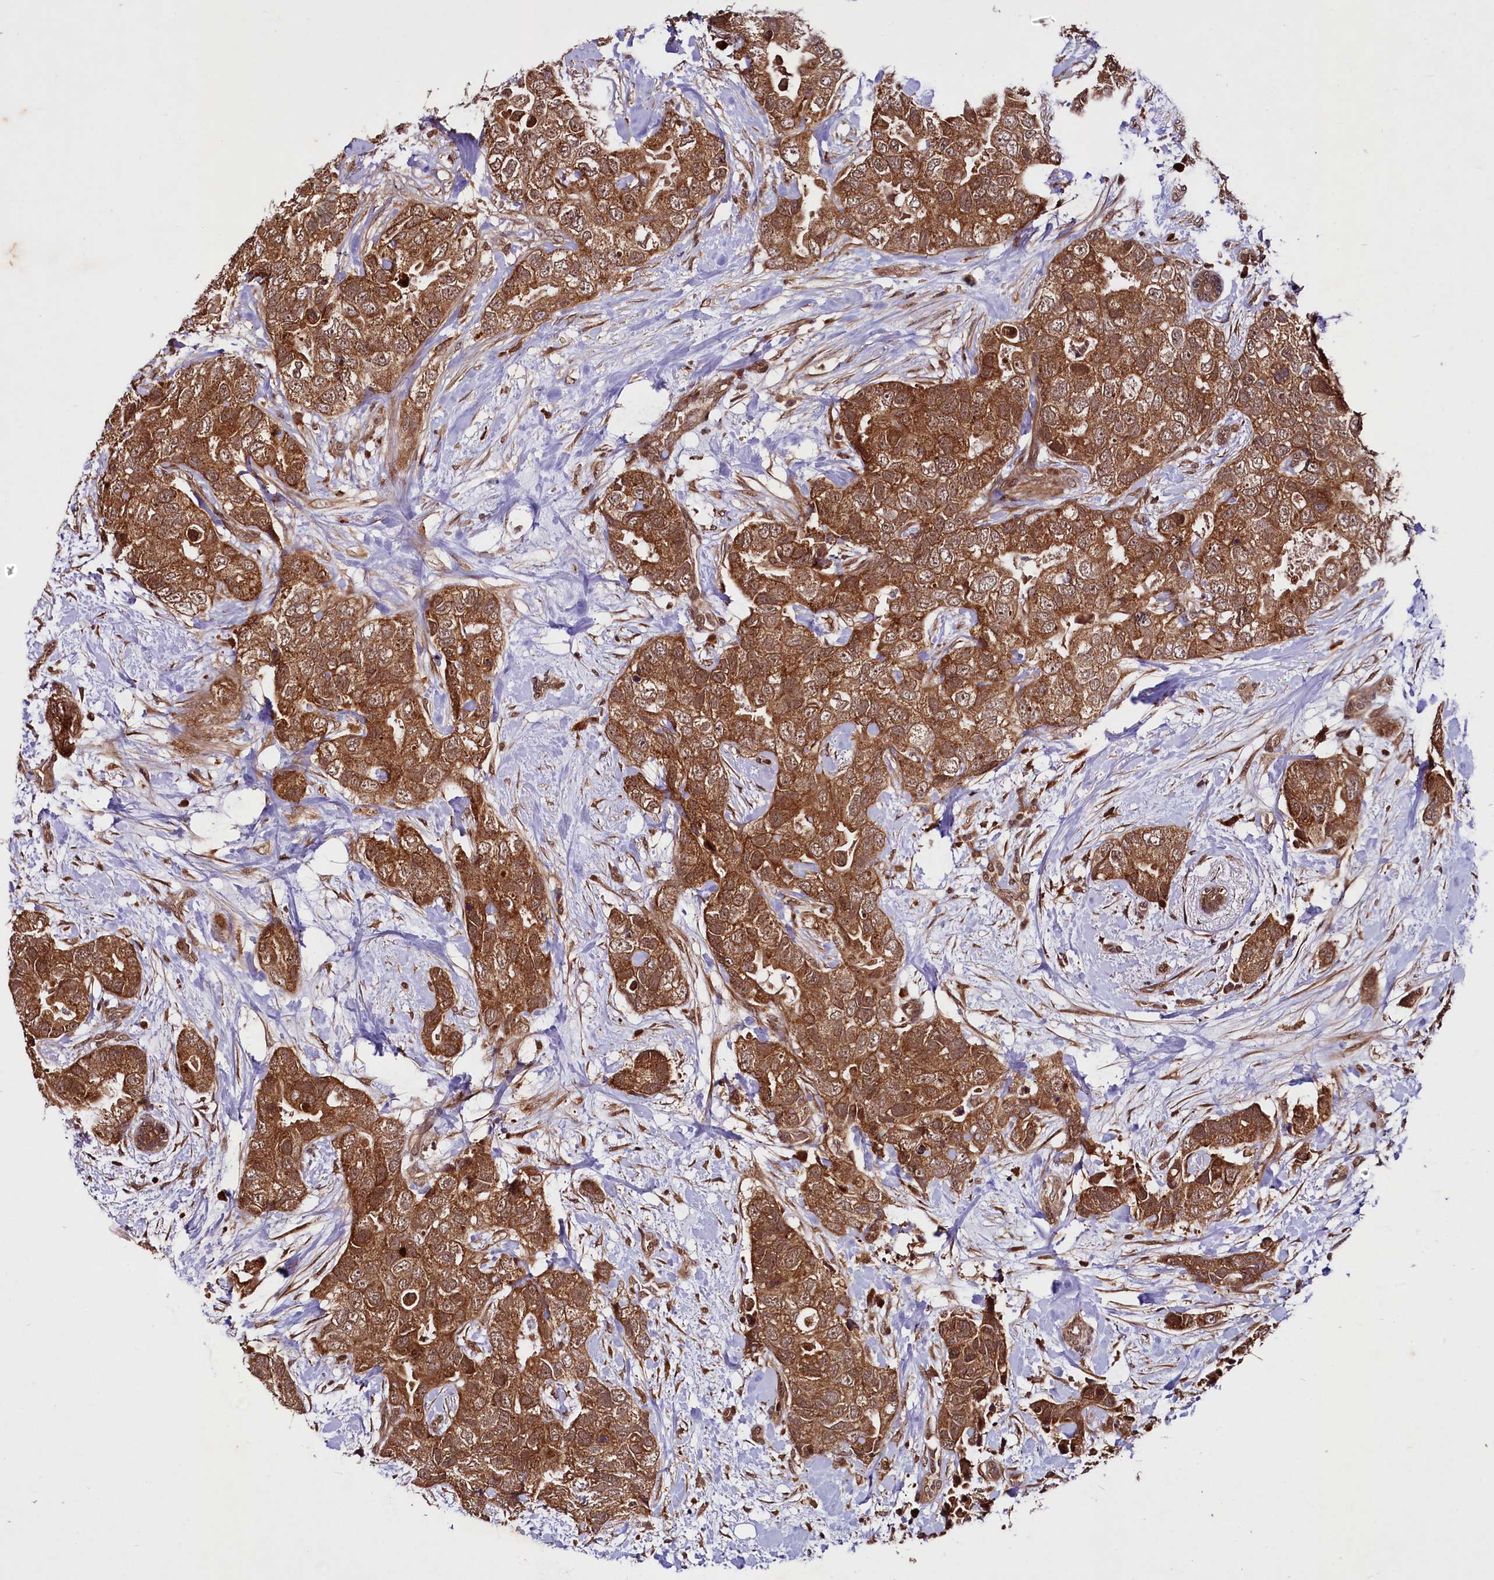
{"staining": {"intensity": "strong", "quantity": ">75%", "location": "cytoplasmic/membranous,nuclear"}, "tissue": "breast cancer", "cell_type": "Tumor cells", "image_type": "cancer", "snomed": [{"axis": "morphology", "description": "Duct carcinoma"}, {"axis": "topography", "description": "Breast"}], "caption": "A high-resolution photomicrograph shows IHC staining of breast cancer, which exhibits strong cytoplasmic/membranous and nuclear positivity in approximately >75% of tumor cells.", "gene": "UBE3A", "patient": {"sex": "female", "age": 62}}